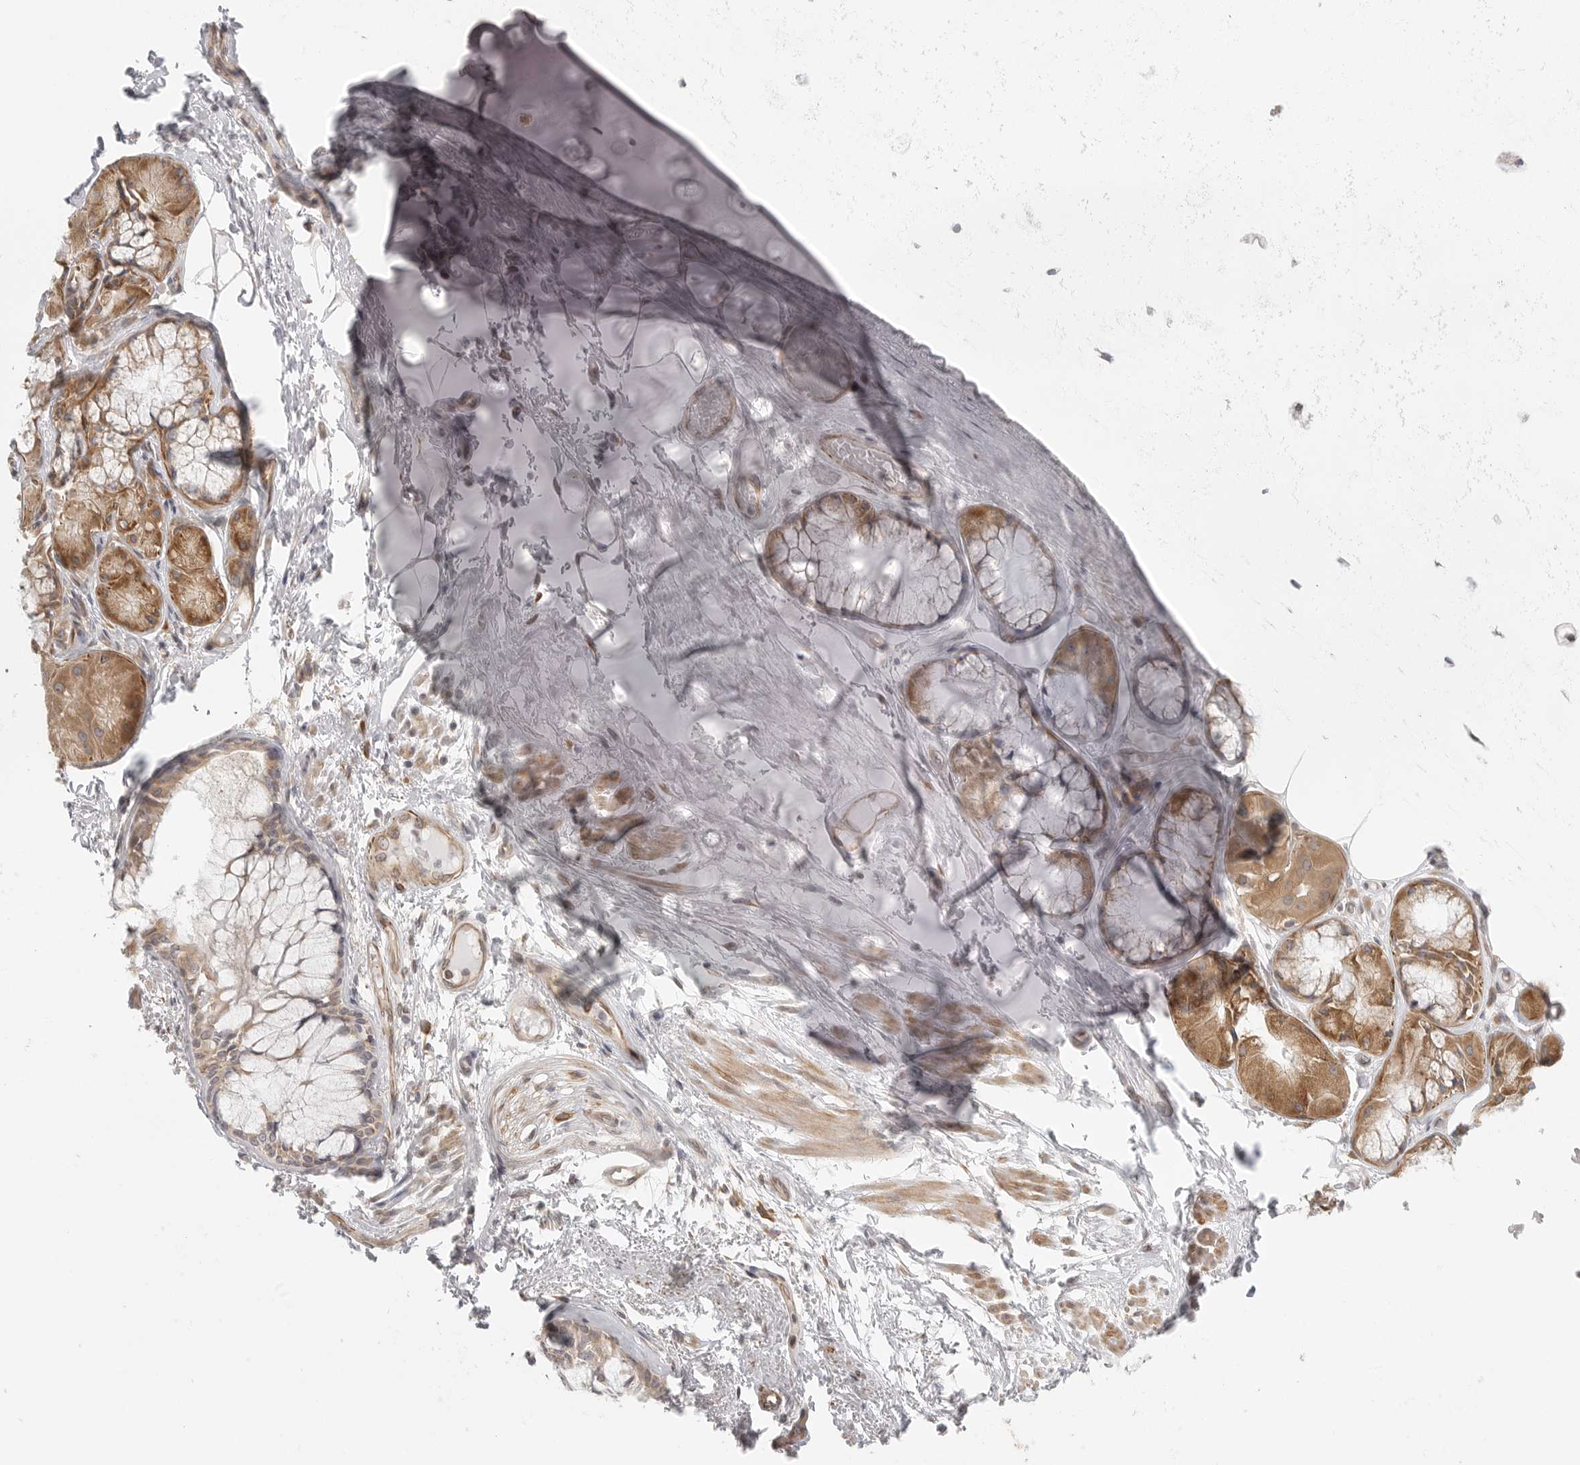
{"staining": {"intensity": "negative", "quantity": "none", "location": "none"}, "tissue": "adipose tissue", "cell_type": "Adipocytes", "image_type": "normal", "snomed": [{"axis": "morphology", "description": "Normal tissue, NOS"}, {"axis": "topography", "description": "Bronchus"}], "caption": "High power microscopy histopathology image of an immunohistochemistry photomicrograph of unremarkable adipose tissue, revealing no significant expression in adipocytes.", "gene": "CERS2", "patient": {"sex": "male", "age": 66}}